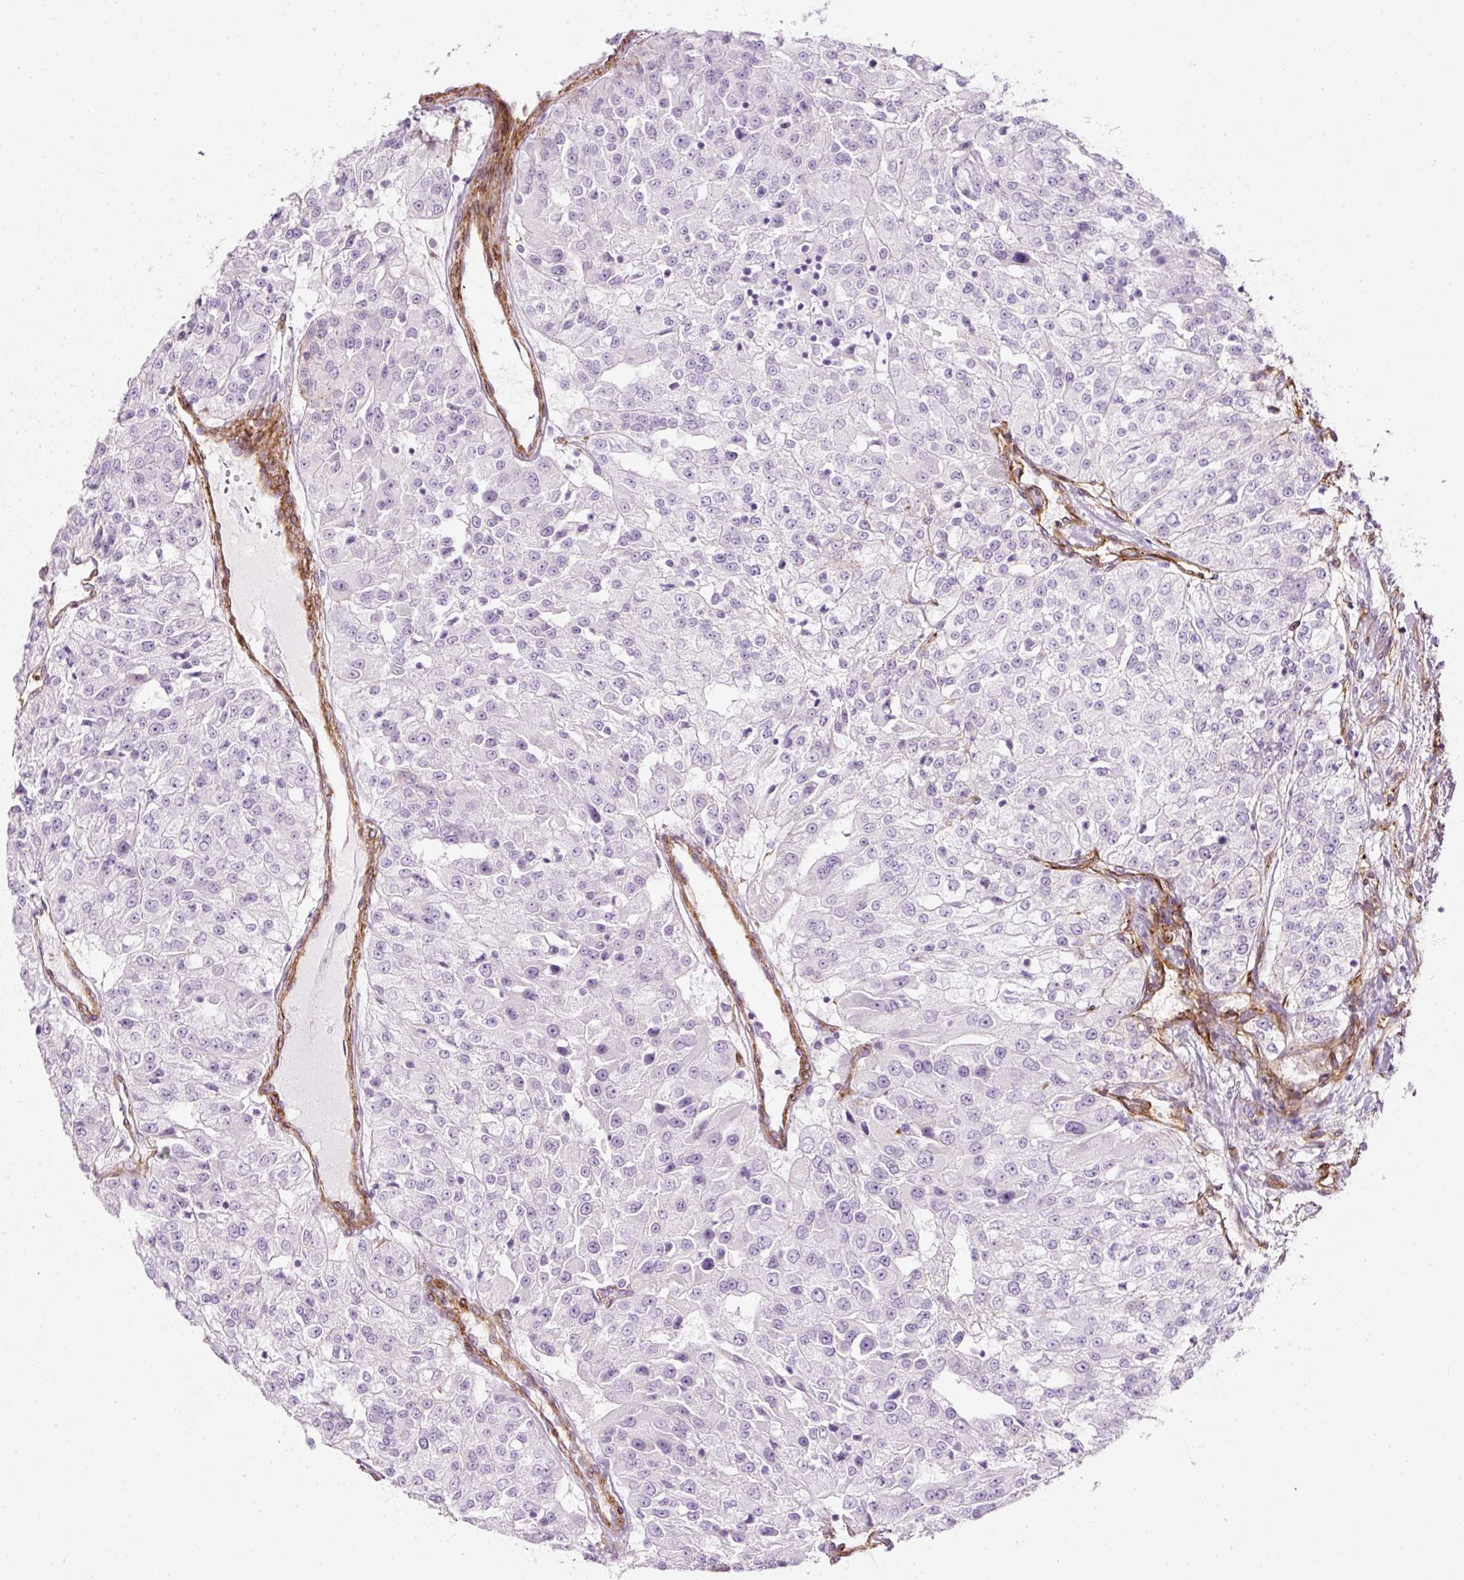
{"staining": {"intensity": "negative", "quantity": "none", "location": "none"}, "tissue": "renal cancer", "cell_type": "Tumor cells", "image_type": "cancer", "snomed": [{"axis": "morphology", "description": "Adenocarcinoma, NOS"}, {"axis": "topography", "description": "Kidney"}], "caption": "IHC of renal cancer reveals no expression in tumor cells.", "gene": "CAVIN3", "patient": {"sex": "female", "age": 63}}